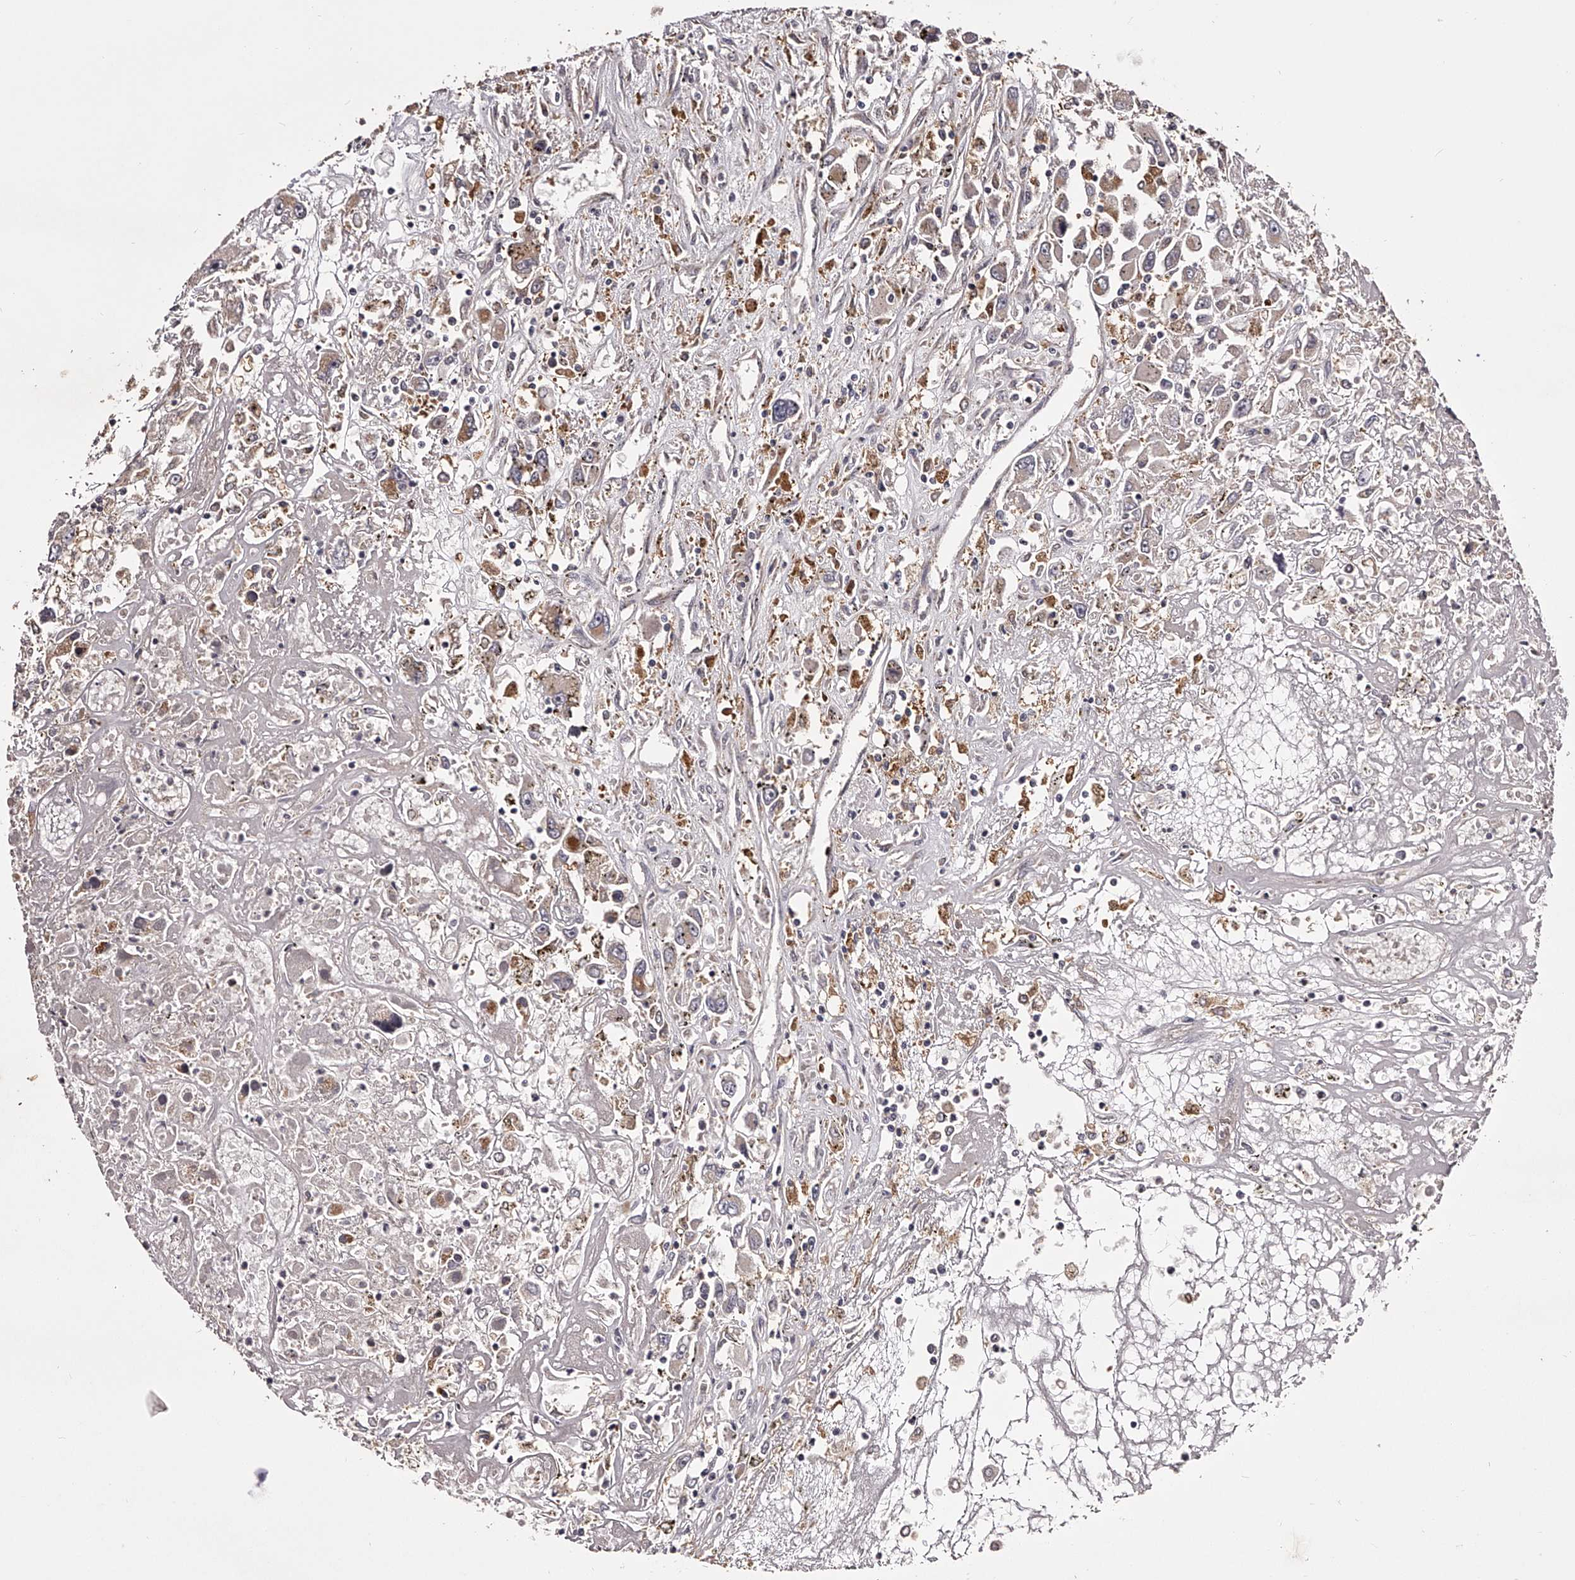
{"staining": {"intensity": "moderate", "quantity": "<25%", "location": "cytoplasmic/membranous"}, "tissue": "renal cancer", "cell_type": "Tumor cells", "image_type": "cancer", "snomed": [{"axis": "morphology", "description": "Adenocarcinoma, NOS"}, {"axis": "topography", "description": "Kidney"}], "caption": "The photomicrograph exhibits a brown stain indicating the presence of a protein in the cytoplasmic/membranous of tumor cells in renal cancer (adenocarcinoma).", "gene": "ODF2L", "patient": {"sex": "female", "age": 52}}